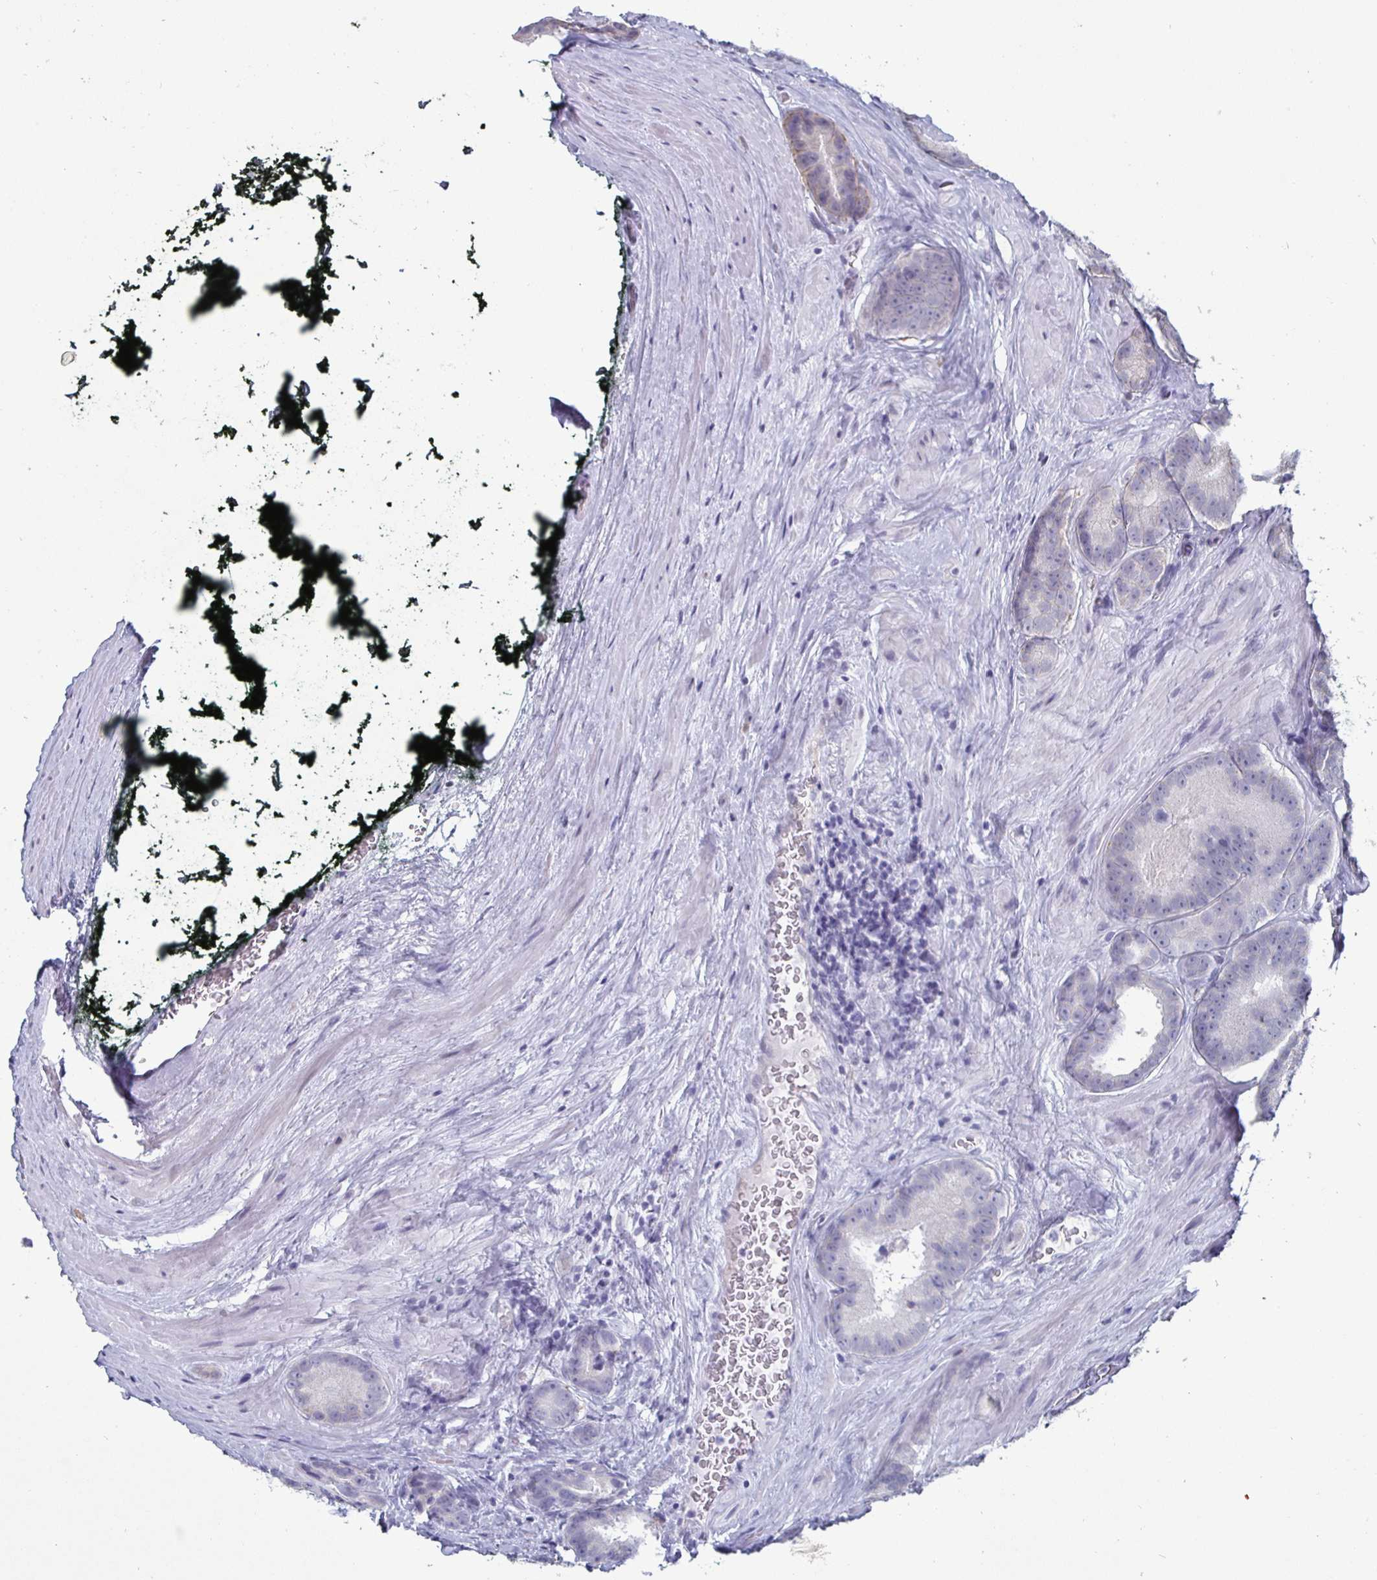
{"staining": {"intensity": "negative", "quantity": "none", "location": "none"}, "tissue": "prostate cancer", "cell_type": "Tumor cells", "image_type": "cancer", "snomed": [{"axis": "morphology", "description": "Adenocarcinoma, Low grade"}, {"axis": "topography", "description": "Prostate"}], "caption": "DAB immunohistochemical staining of prostate cancer (adenocarcinoma (low-grade)) displays no significant staining in tumor cells.", "gene": "OOSP2", "patient": {"sex": "male", "age": 62}}